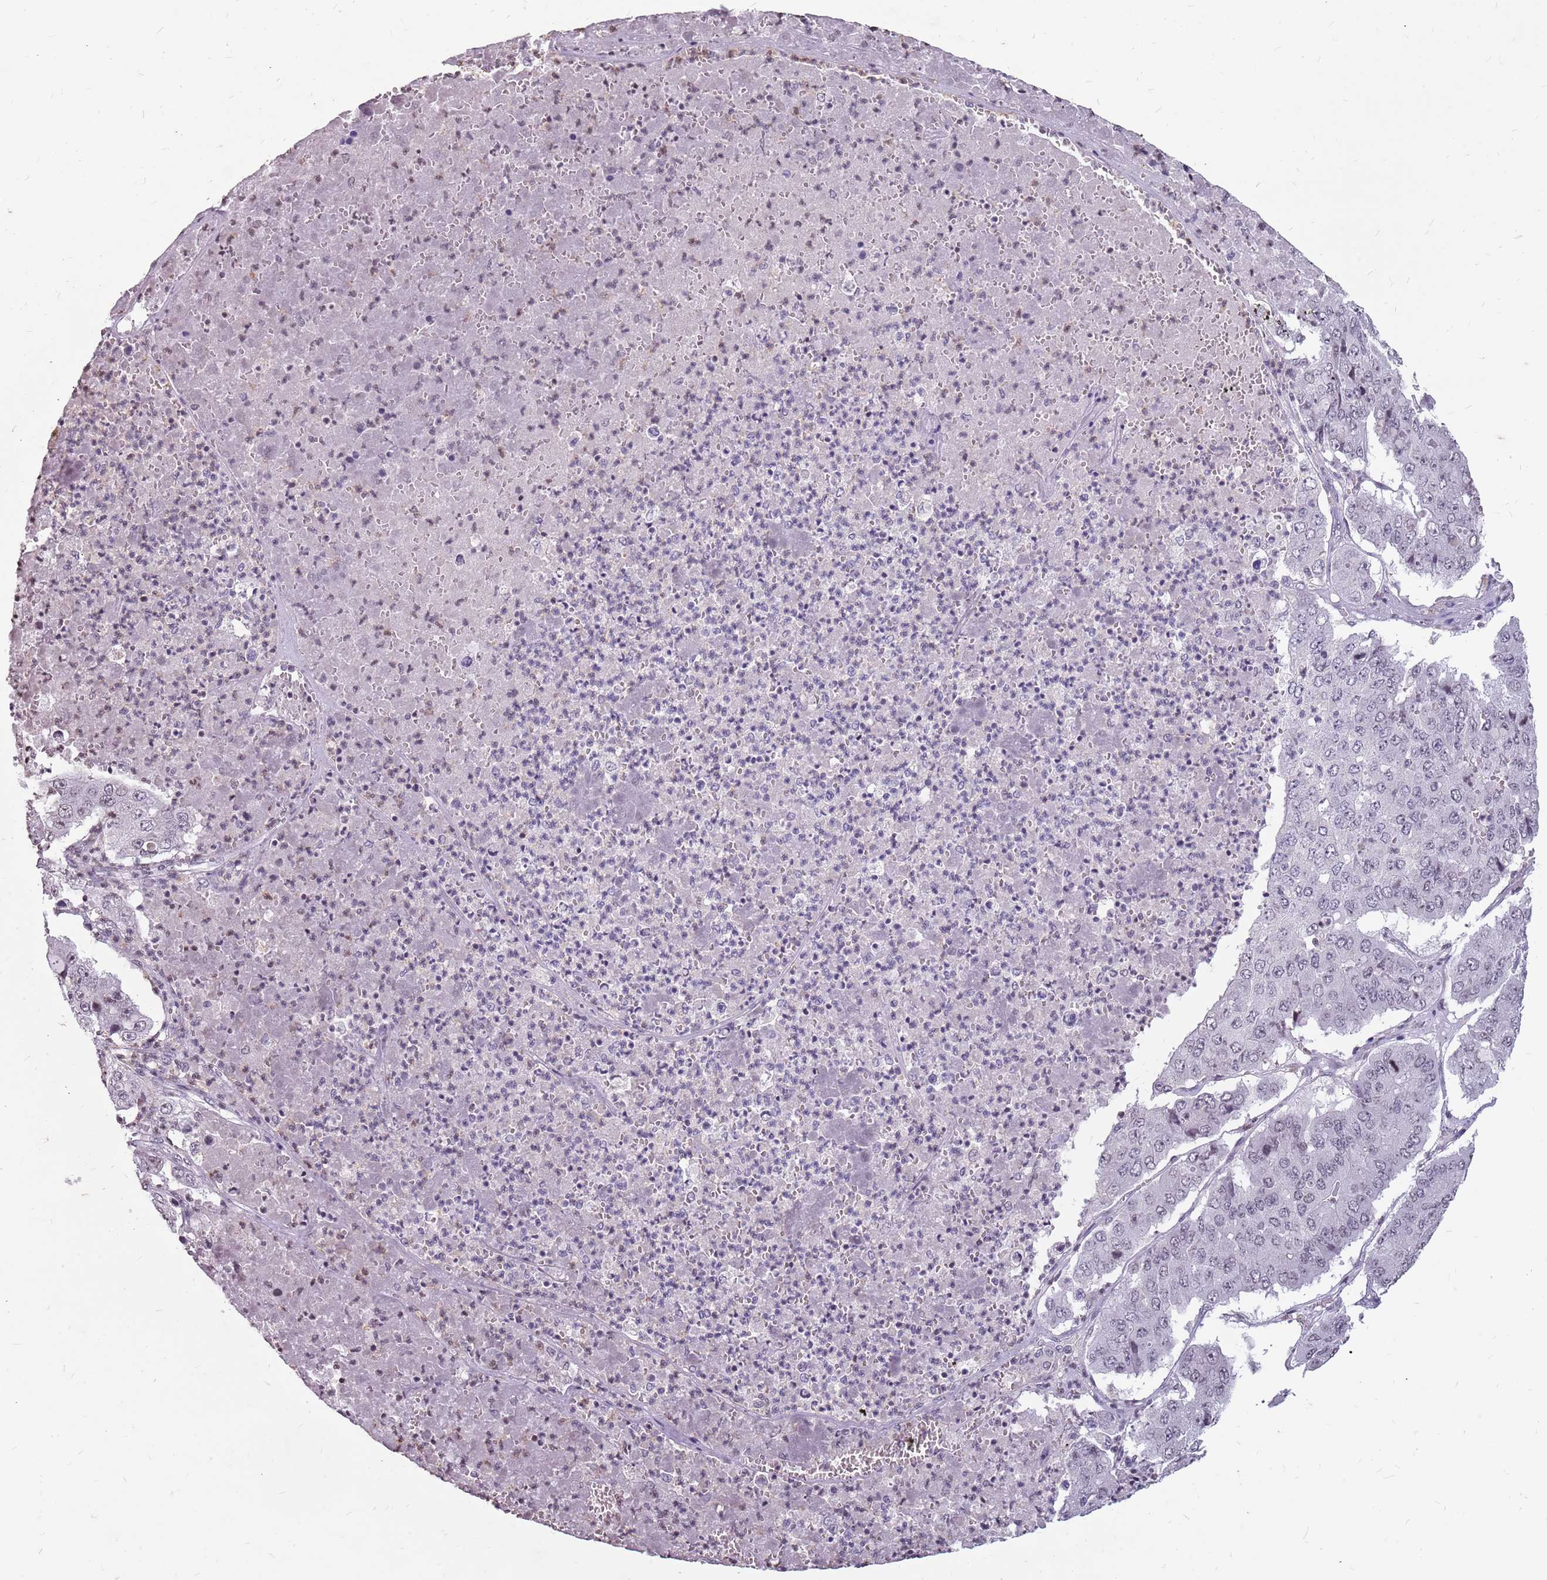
{"staining": {"intensity": "negative", "quantity": "none", "location": "none"}, "tissue": "pancreatic cancer", "cell_type": "Tumor cells", "image_type": "cancer", "snomed": [{"axis": "morphology", "description": "Adenocarcinoma, NOS"}, {"axis": "topography", "description": "Pancreas"}], "caption": "Human pancreatic cancer (adenocarcinoma) stained for a protein using immunohistochemistry (IHC) exhibits no expression in tumor cells.", "gene": "NEK6", "patient": {"sex": "male", "age": 50}}